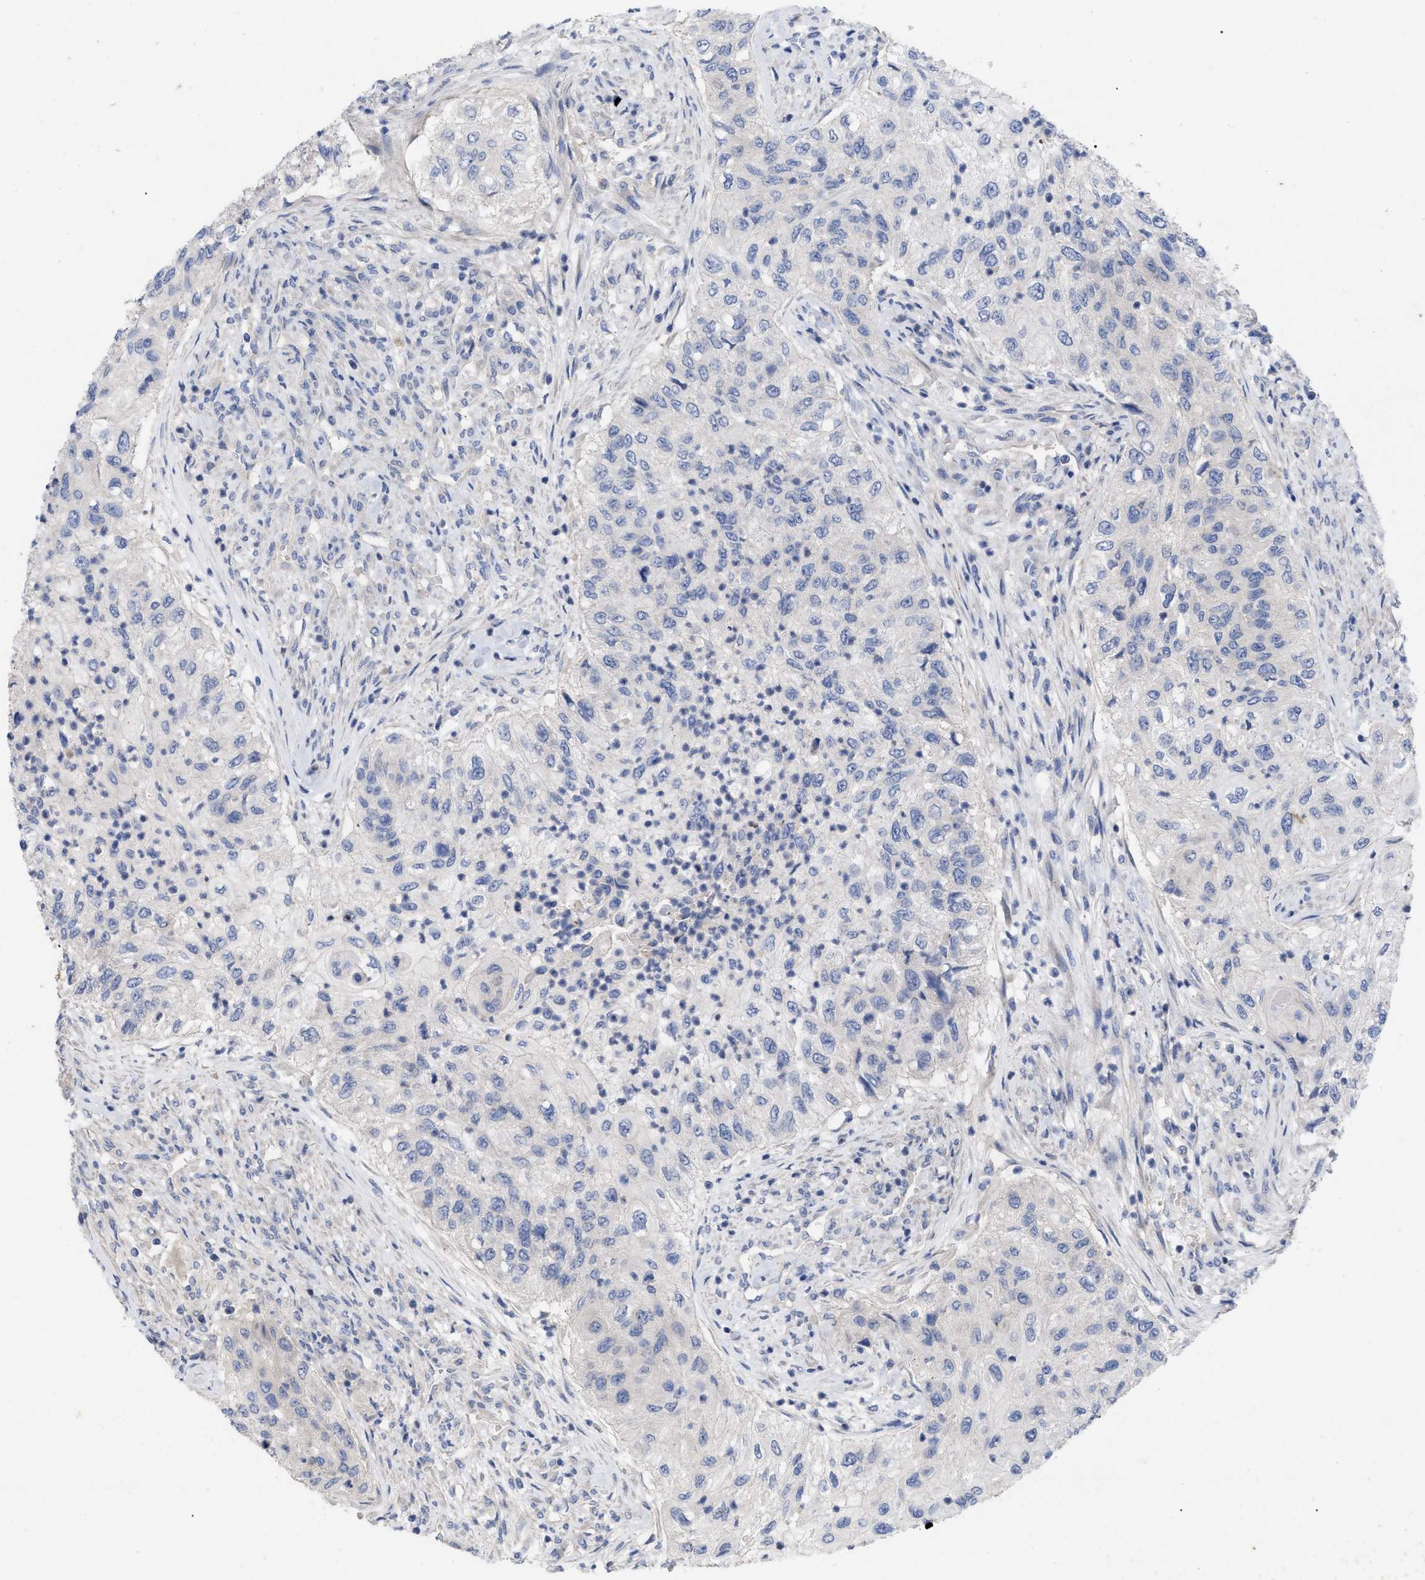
{"staining": {"intensity": "negative", "quantity": "none", "location": "none"}, "tissue": "urothelial cancer", "cell_type": "Tumor cells", "image_type": "cancer", "snomed": [{"axis": "morphology", "description": "Urothelial carcinoma, High grade"}, {"axis": "topography", "description": "Urinary bladder"}], "caption": "This photomicrograph is of high-grade urothelial carcinoma stained with IHC to label a protein in brown with the nuclei are counter-stained blue. There is no positivity in tumor cells.", "gene": "VIP", "patient": {"sex": "female", "age": 60}}